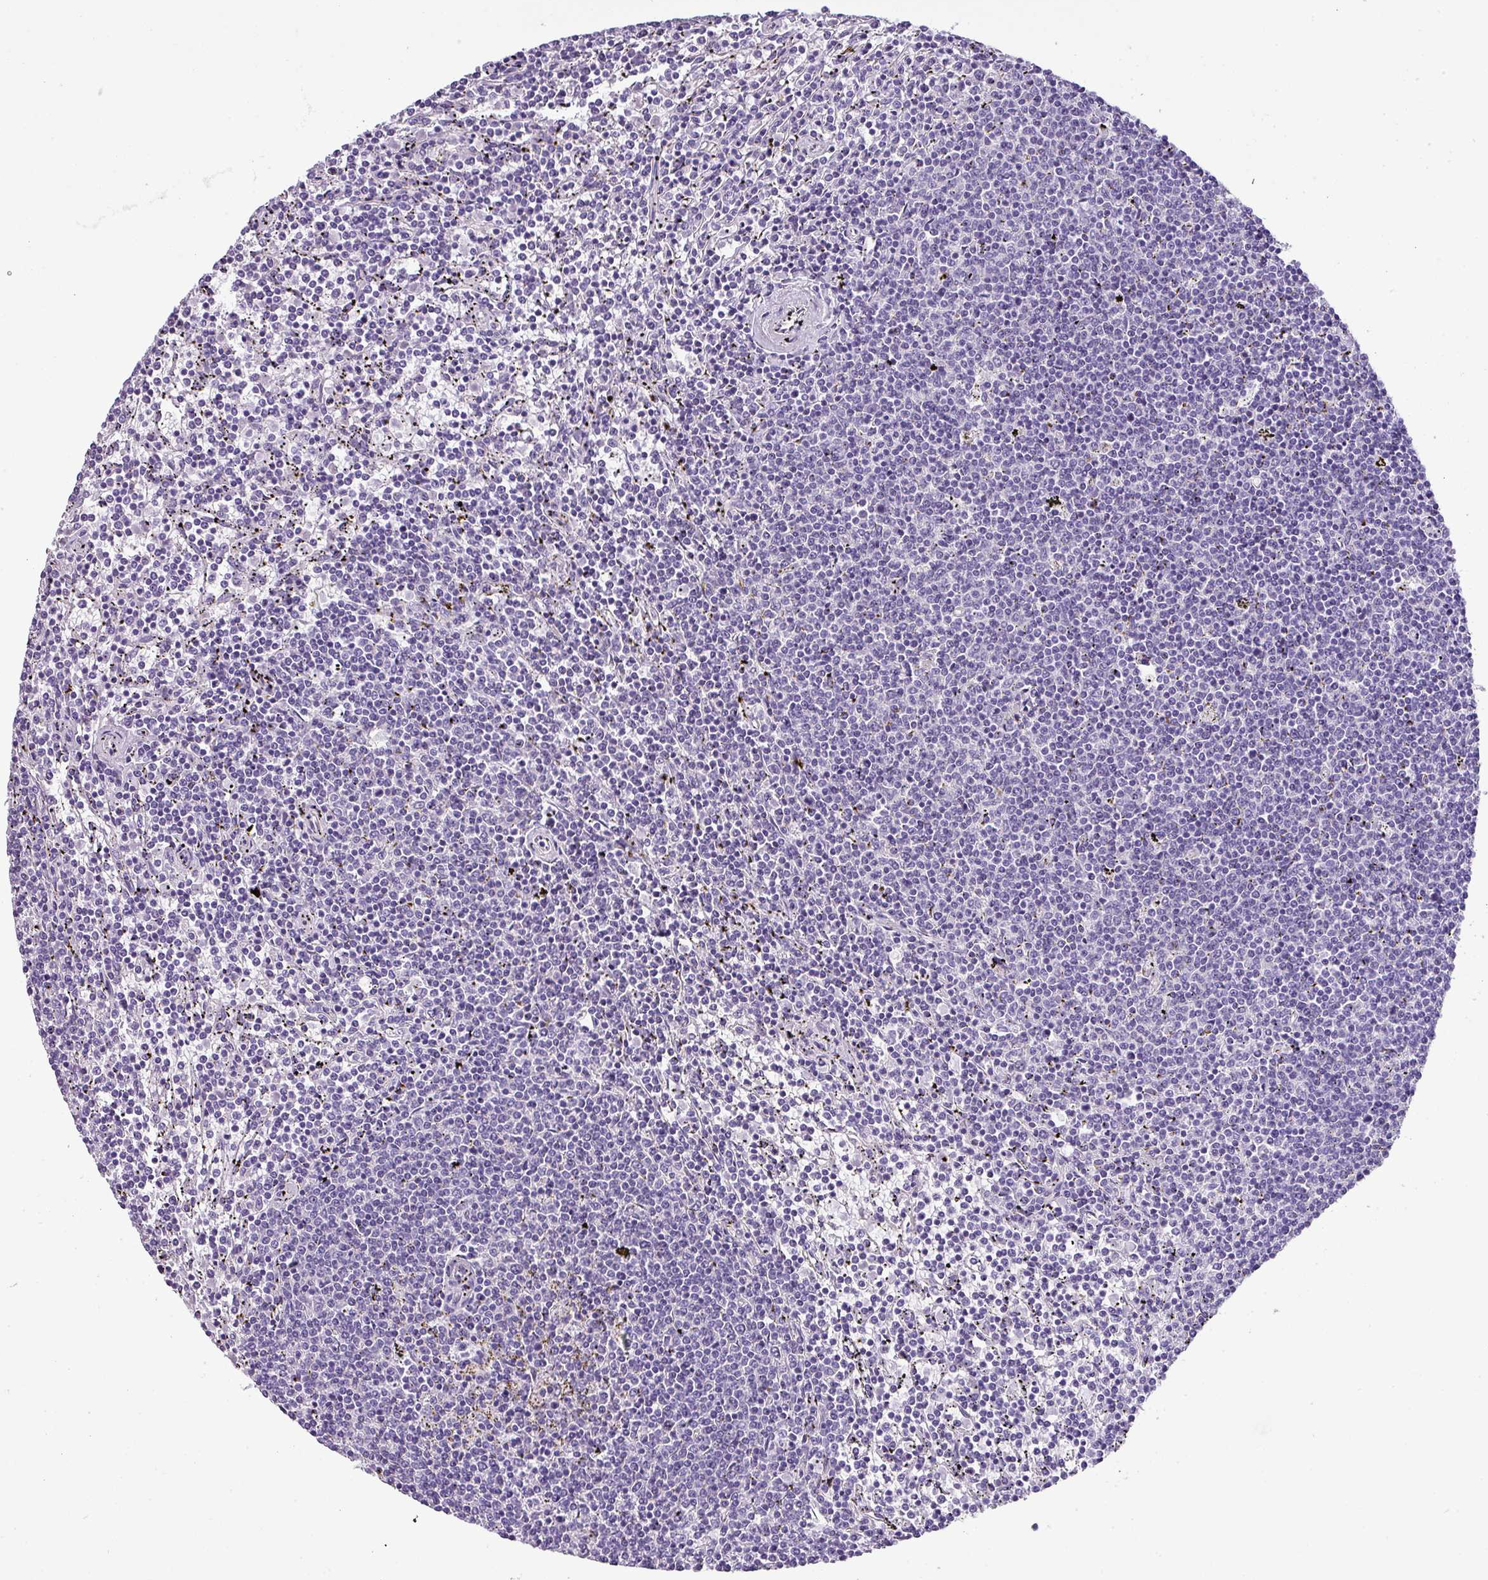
{"staining": {"intensity": "negative", "quantity": "none", "location": "none"}, "tissue": "lymphoma", "cell_type": "Tumor cells", "image_type": "cancer", "snomed": [{"axis": "morphology", "description": "Malignant lymphoma, non-Hodgkin's type, Low grade"}, {"axis": "topography", "description": "Spleen"}], "caption": "The photomicrograph displays no staining of tumor cells in malignant lymphoma, non-Hodgkin's type (low-grade).", "gene": "ENSG00000273748", "patient": {"sex": "female", "age": 50}}